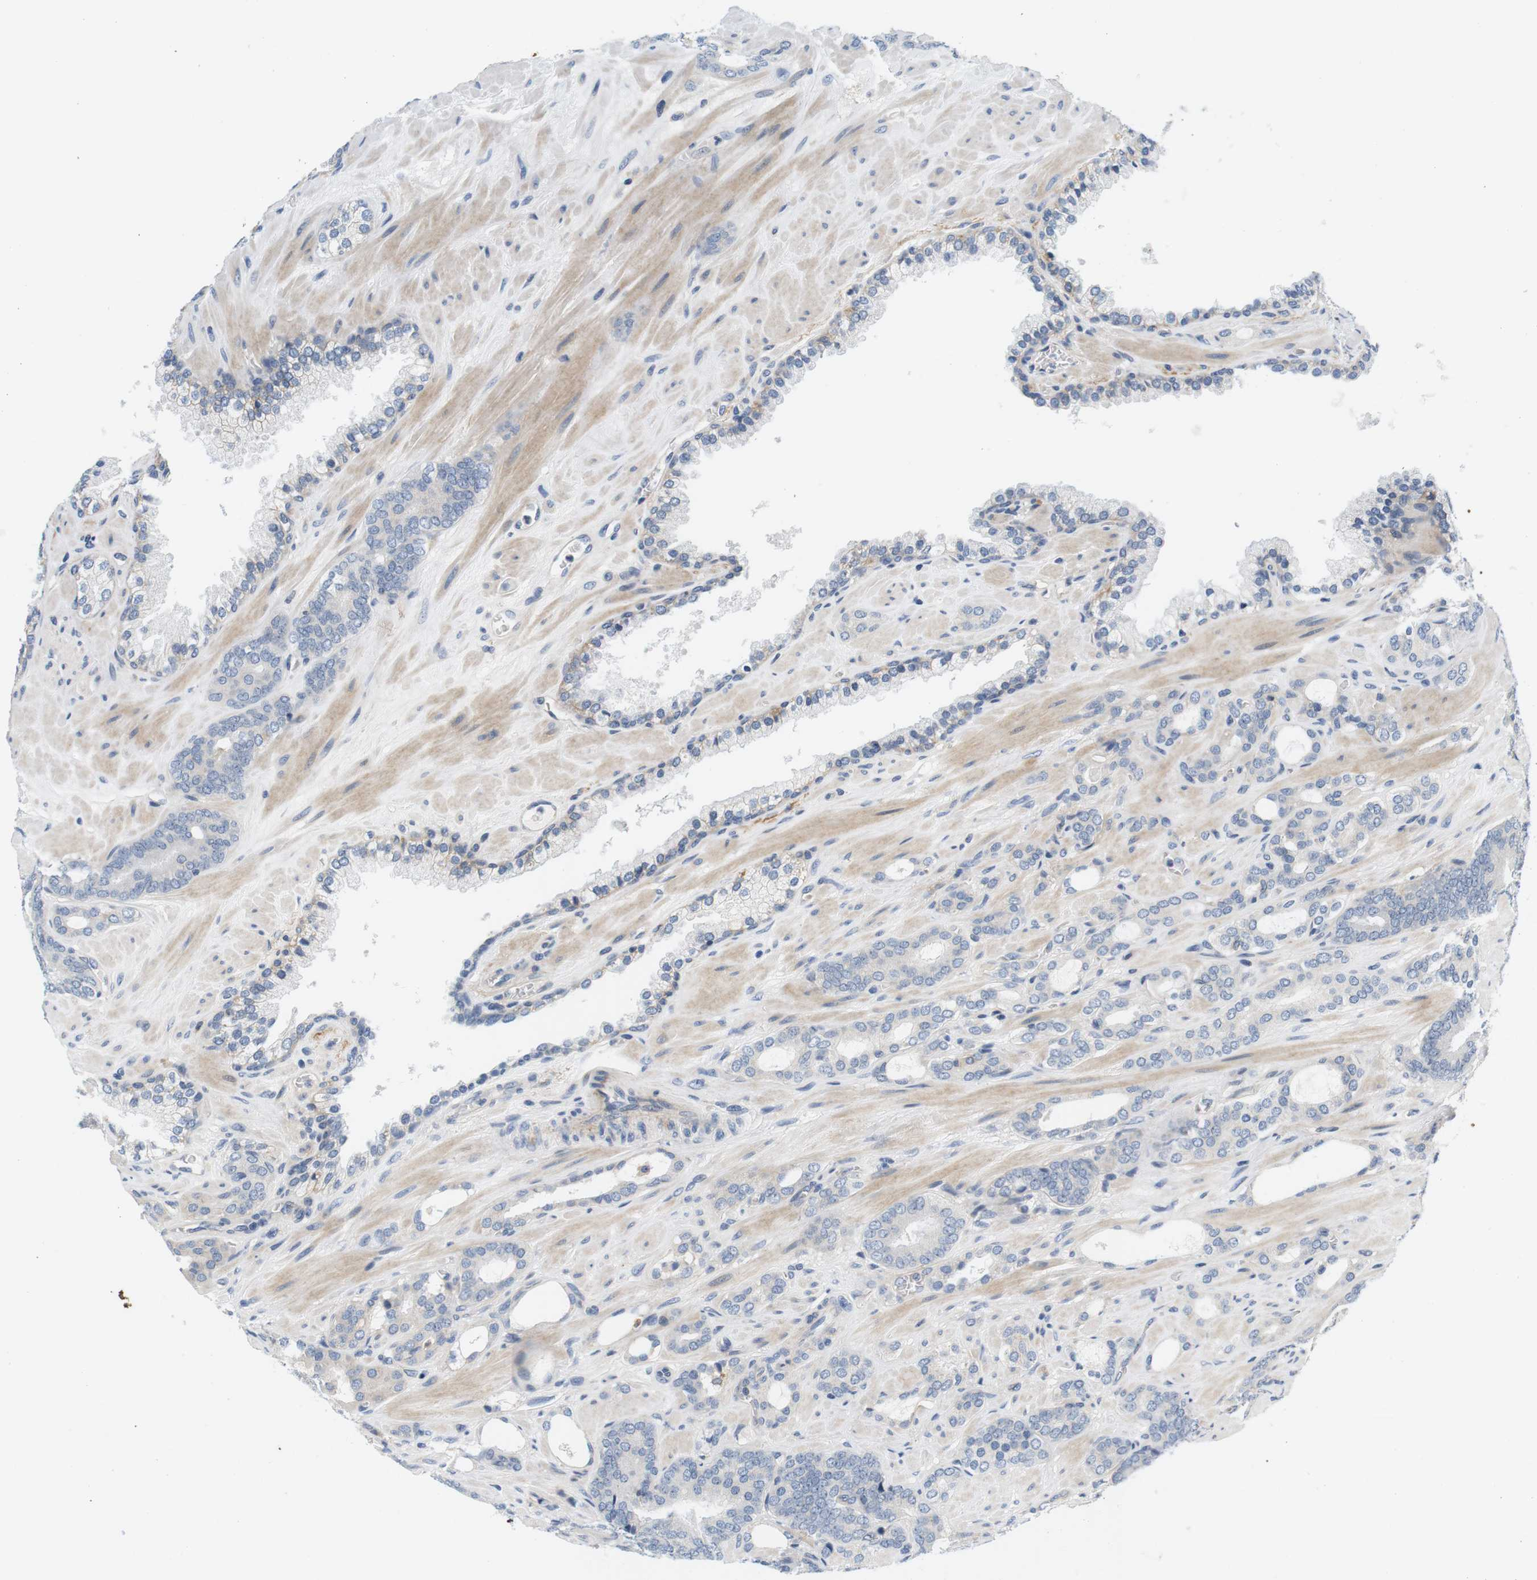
{"staining": {"intensity": "negative", "quantity": "none", "location": "none"}, "tissue": "prostate cancer", "cell_type": "Tumor cells", "image_type": "cancer", "snomed": [{"axis": "morphology", "description": "Adenocarcinoma, Low grade"}, {"axis": "topography", "description": "Prostate"}], "caption": "This is an IHC image of prostate cancer. There is no staining in tumor cells.", "gene": "SLC30A1", "patient": {"sex": "male", "age": 63}}